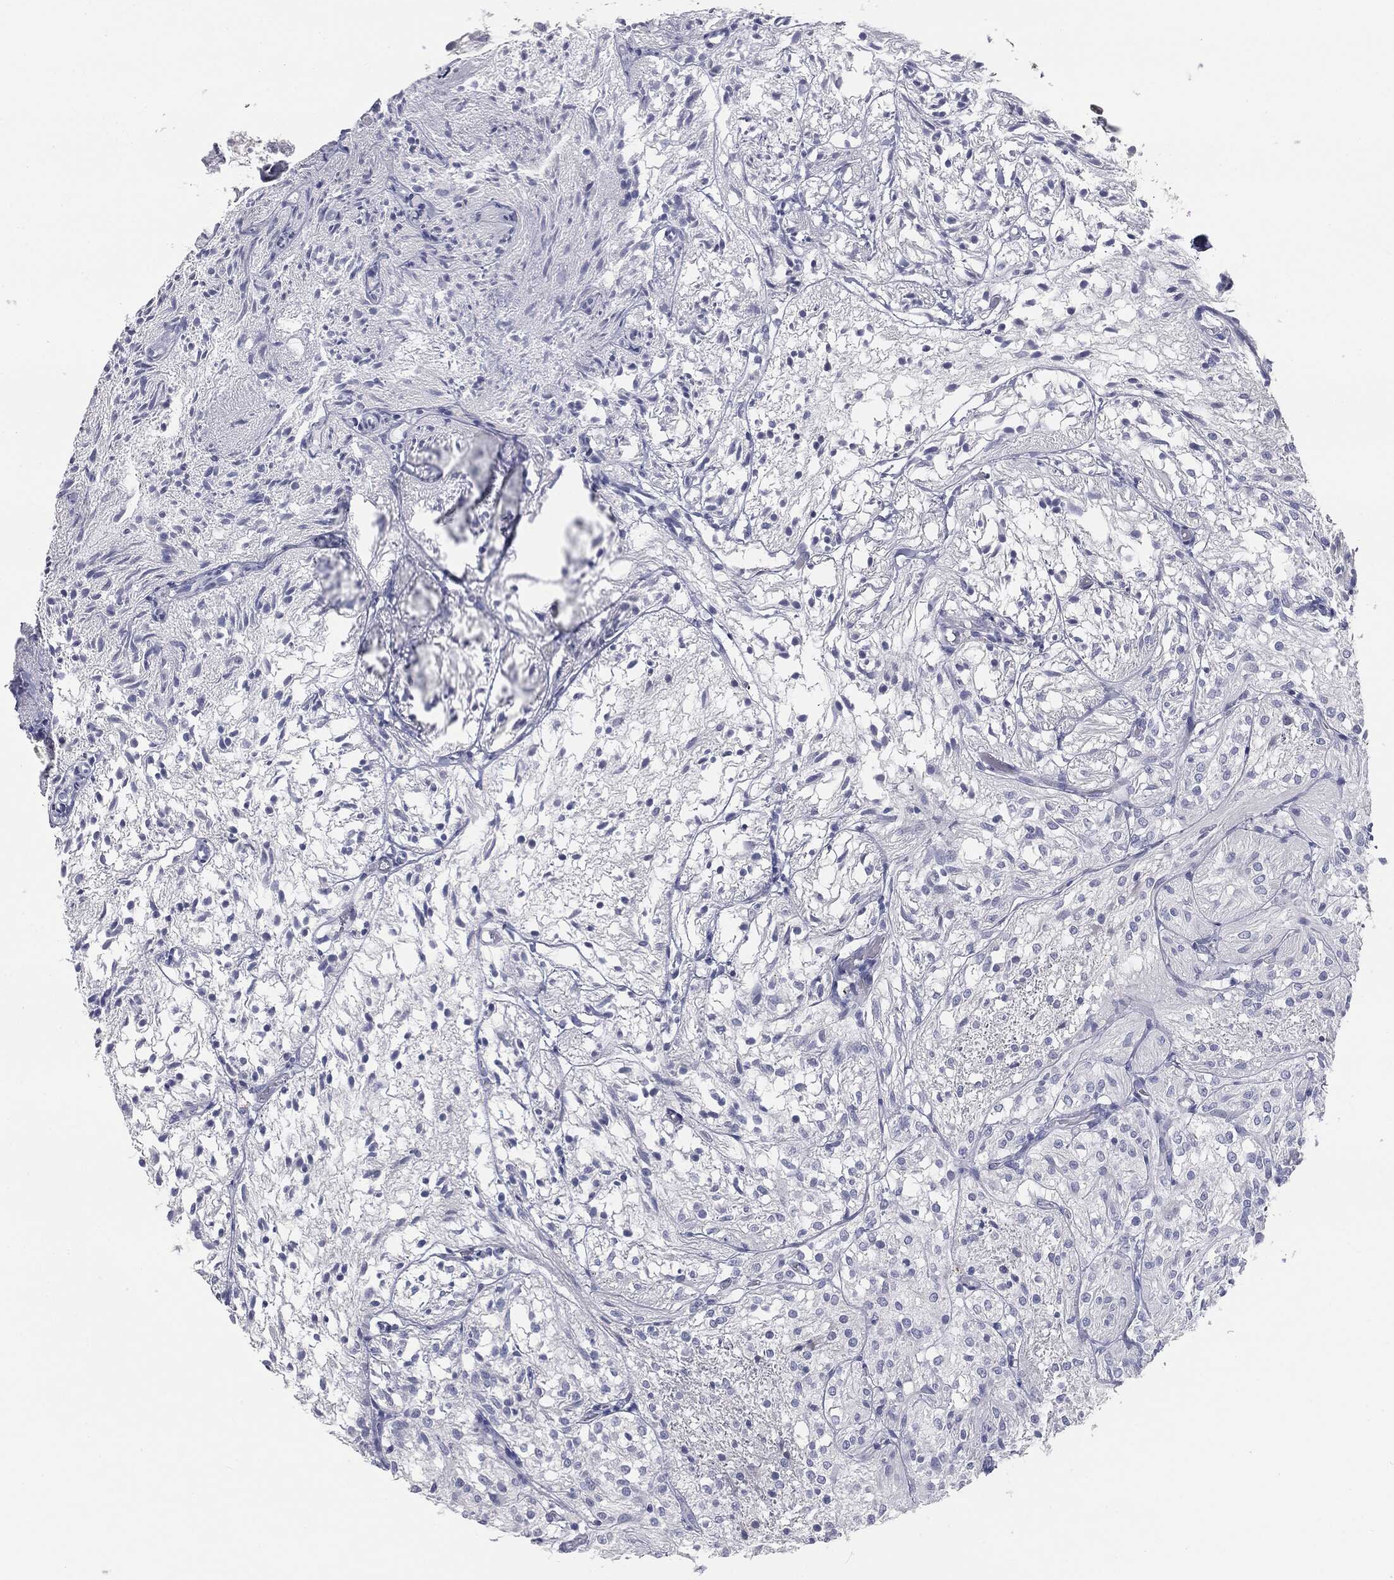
{"staining": {"intensity": "negative", "quantity": "none", "location": "none"}, "tissue": "glioma", "cell_type": "Tumor cells", "image_type": "cancer", "snomed": [{"axis": "morphology", "description": "Glioma, malignant, Low grade"}, {"axis": "topography", "description": "Brain"}], "caption": "The immunohistochemistry micrograph has no significant expression in tumor cells of glioma tissue.", "gene": "MUC5AC", "patient": {"sex": "male", "age": 3}}